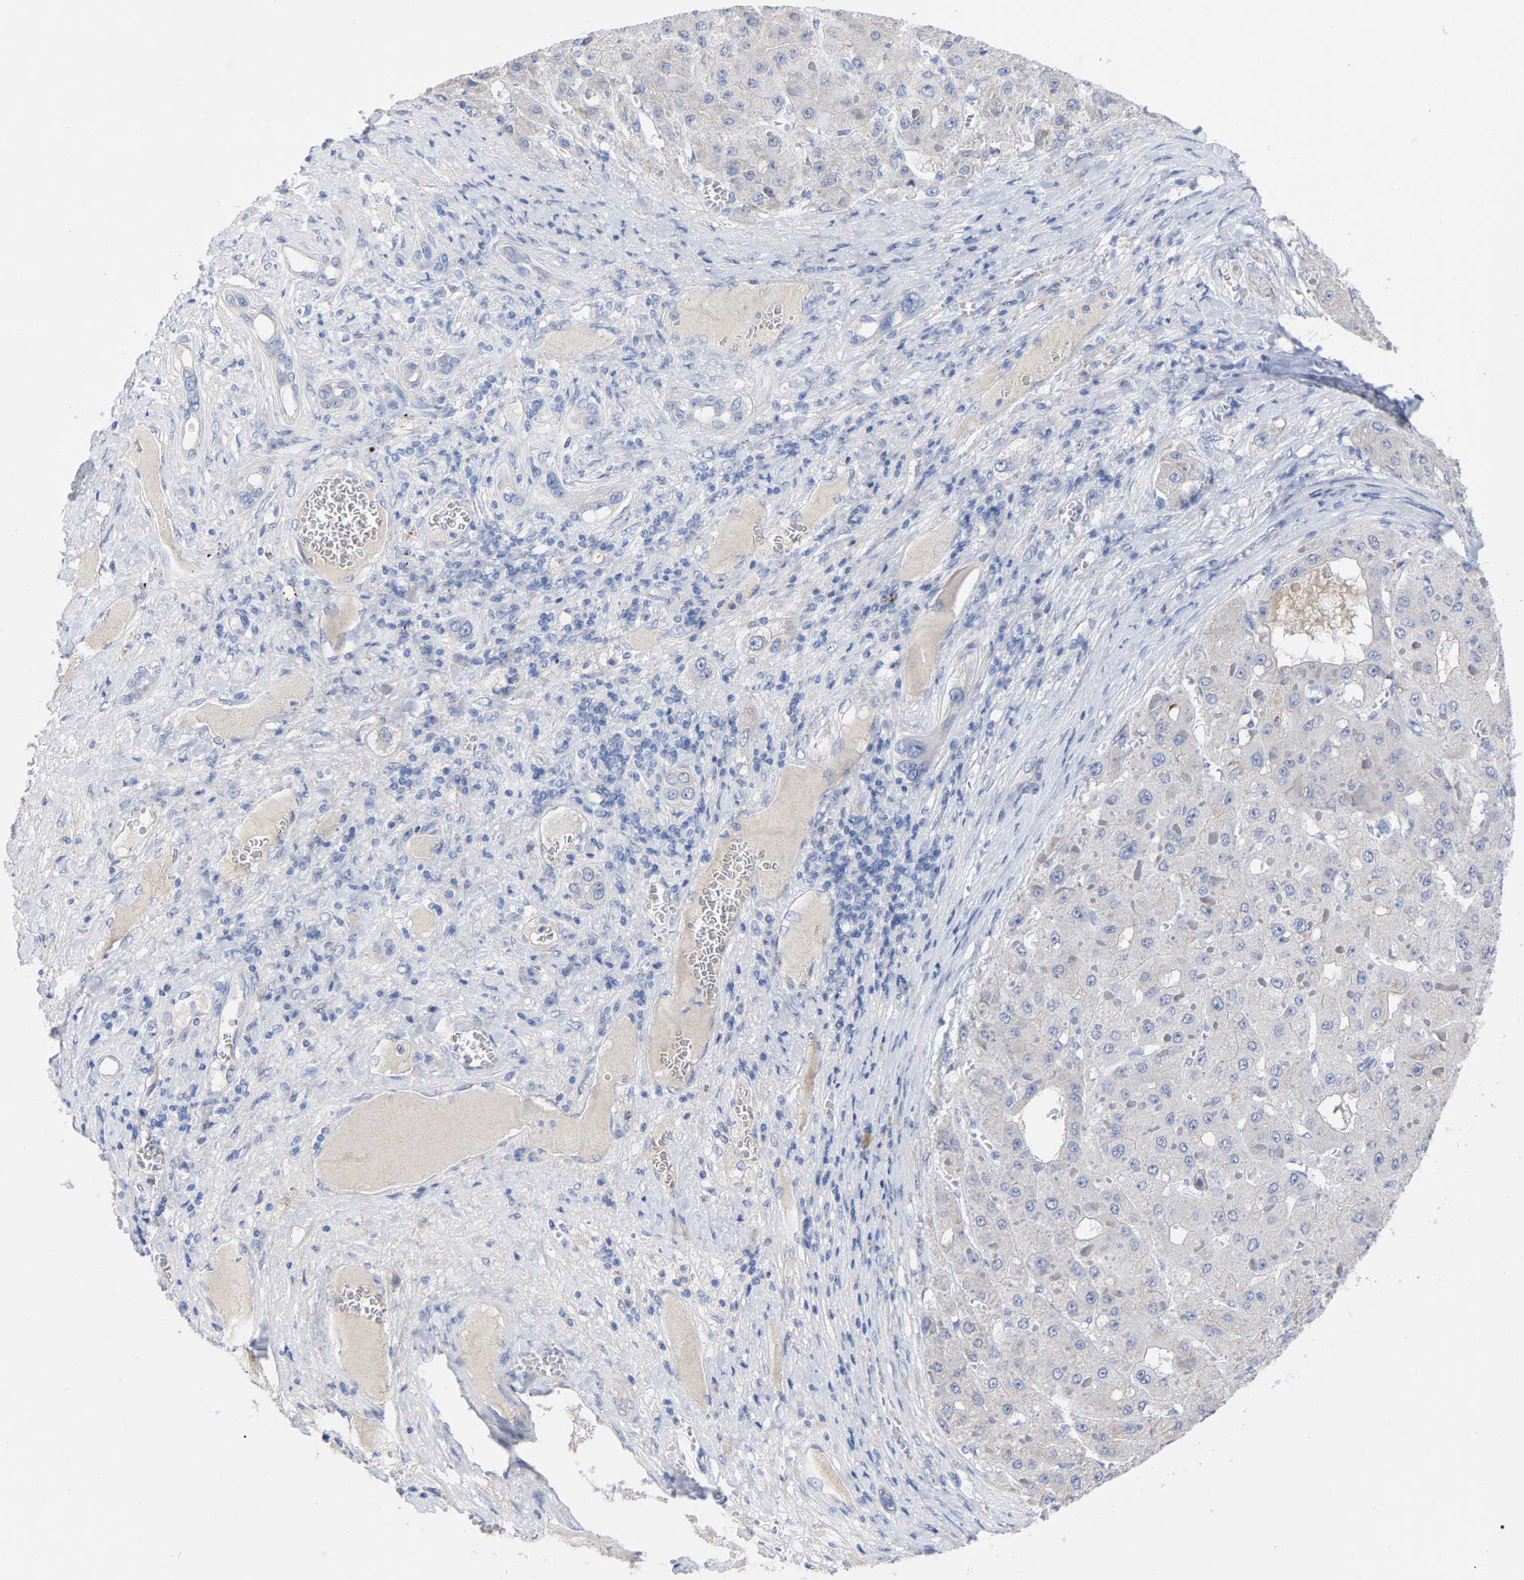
{"staining": {"intensity": "negative", "quantity": "none", "location": "none"}, "tissue": "liver cancer", "cell_type": "Tumor cells", "image_type": "cancer", "snomed": [{"axis": "morphology", "description": "Carcinoma, Hepatocellular, NOS"}, {"axis": "topography", "description": "Liver"}], "caption": "Liver hepatocellular carcinoma was stained to show a protein in brown. There is no significant expression in tumor cells.", "gene": "HAPLN1", "patient": {"sex": "female", "age": 73}}